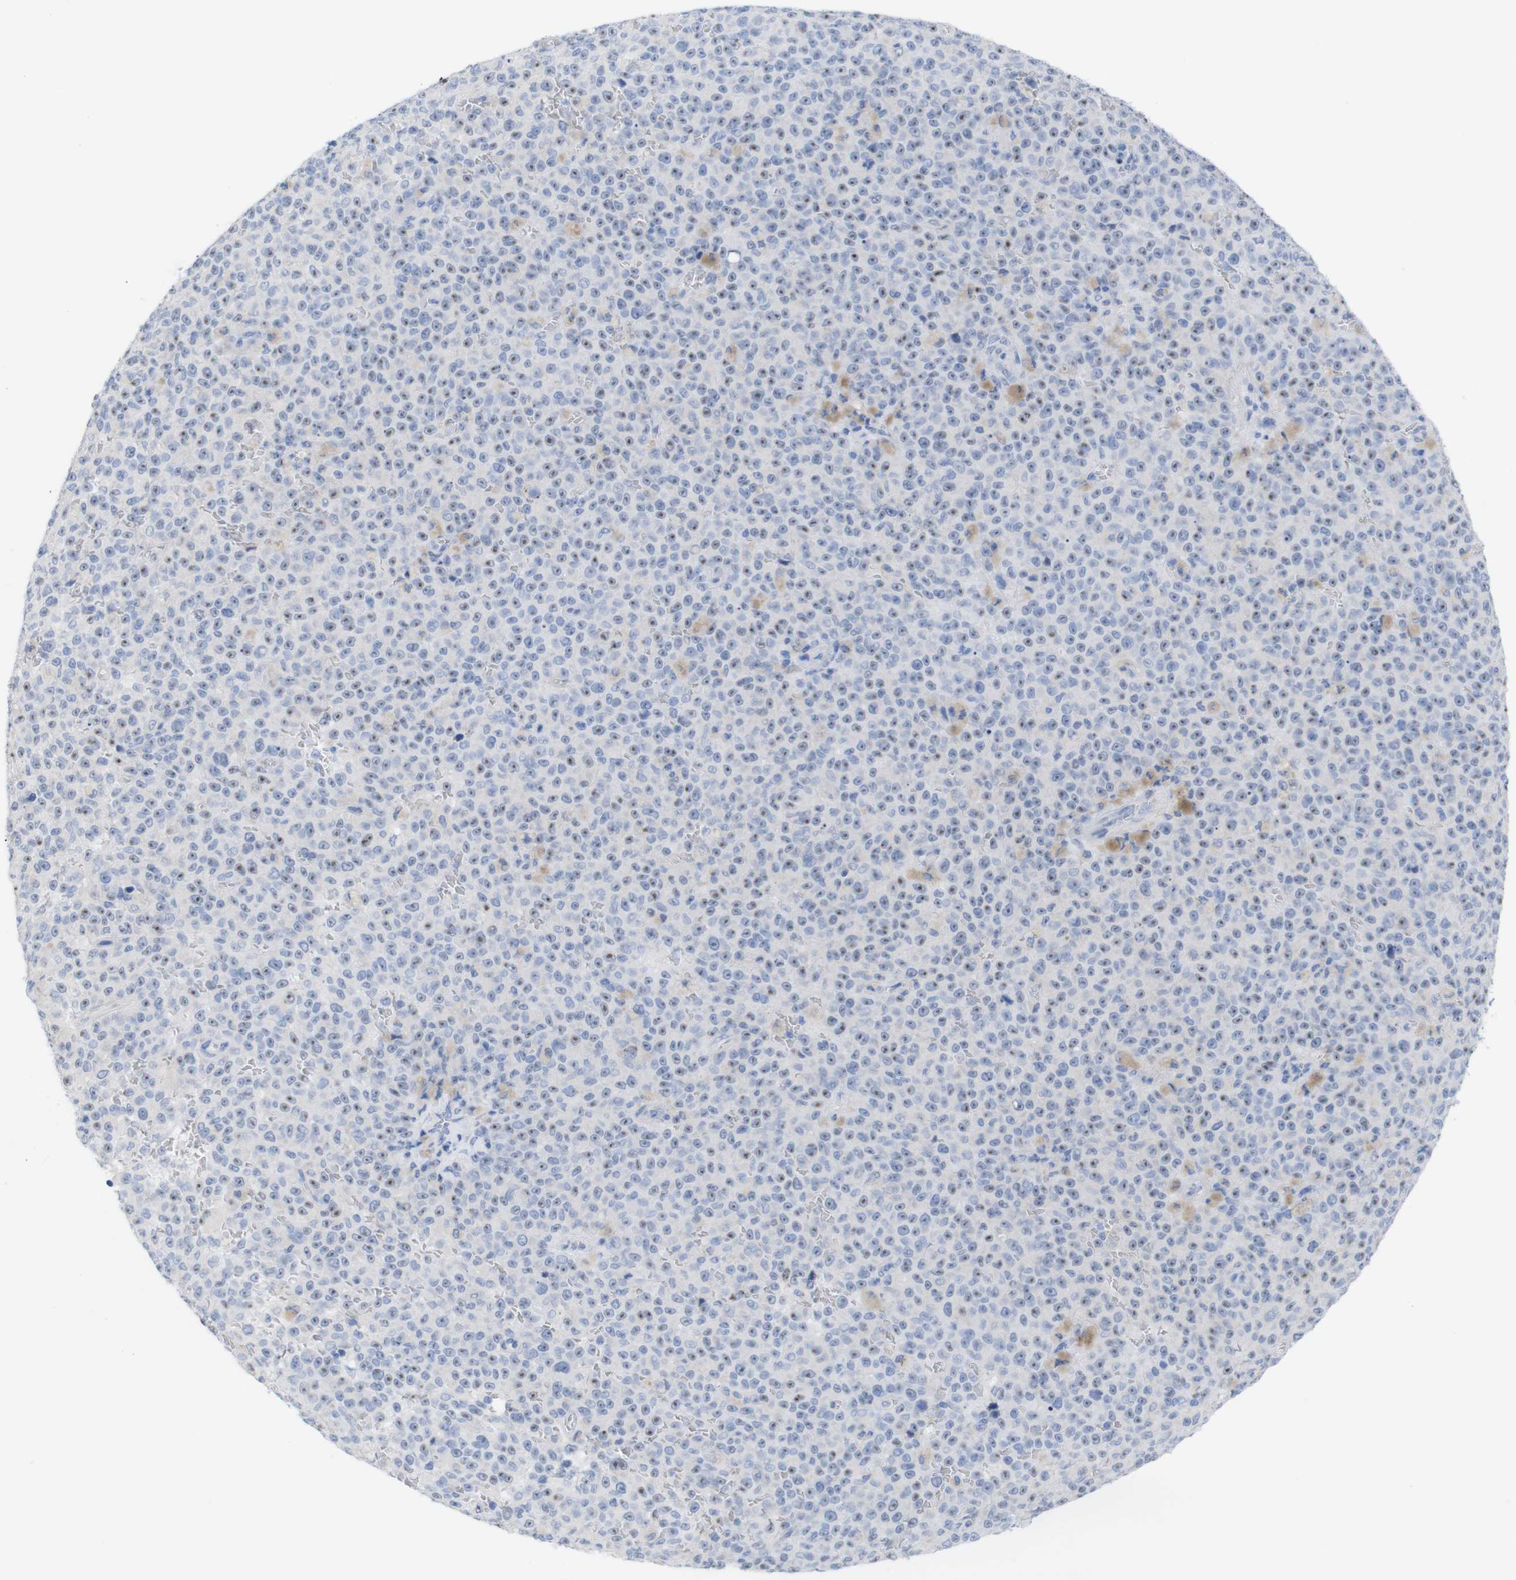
{"staining": {"intensity": "weak", "quantity": "25%-75%", "location": "nuclear"}, "tissue": "melanoma", "cell_type": "Tumor cells", "image_type": "cancer", "snomed": [{"axis": "morphology", "description": "Malignant melanoma, NOS"}, {"axis": "topography", "description": "Skin"}], "caption": "High-magnification brightfield microscopy of melanoma stained with DAB (3,3'-diaminobenzidine) (brown) and counterstained with hematoxylin (blue). tumor cells exhibit weak nuclear expression is identified in about25%-75% of cells.", "gene": "PNMA1", "patient": {"sex": "female", "age": 82}}